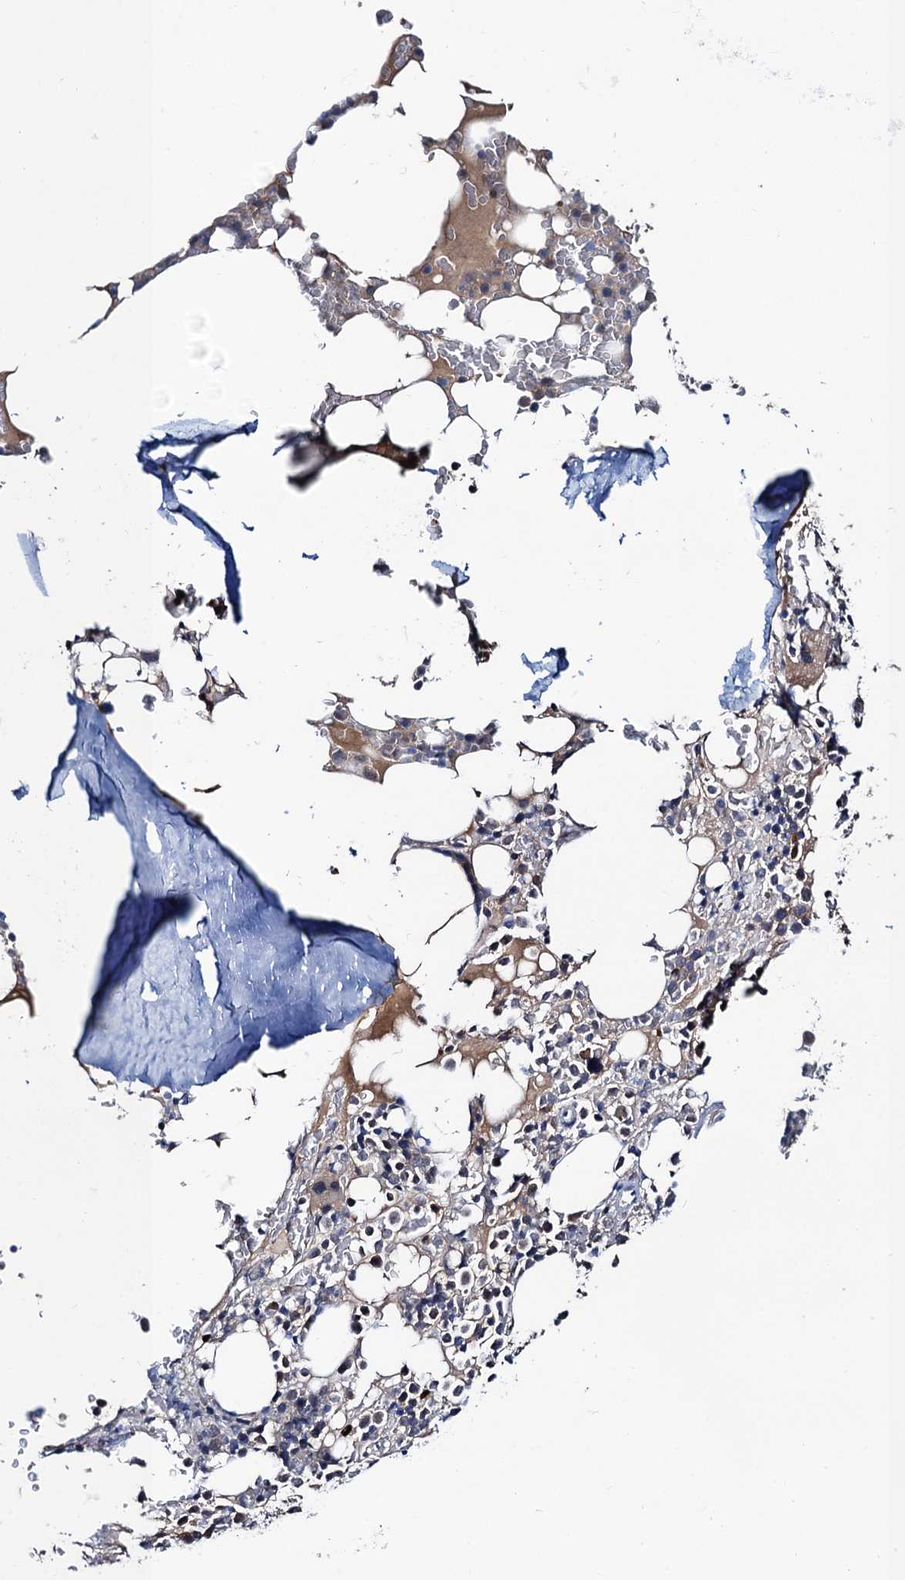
{"staining": {"intensity": "weak", "quantity": "<25%", "location": "cytoplasmic/membranous"}, "tissue": "bone marrow", "cell_type": "Hematopoietic cells", "image_type": "normal", "snomed": [{"axis": "morphology", "description": "Normal tissue, NOS"}, {"axis": "topography", "description": "Bone marrow"}], "caption": "Human bone marrow stained for a protein using immunohistochemistry (IHC) exhibits no staining in hematopoietic cells.", "gene": "FAH", "patient": {"sex": "male", "age": 58}}